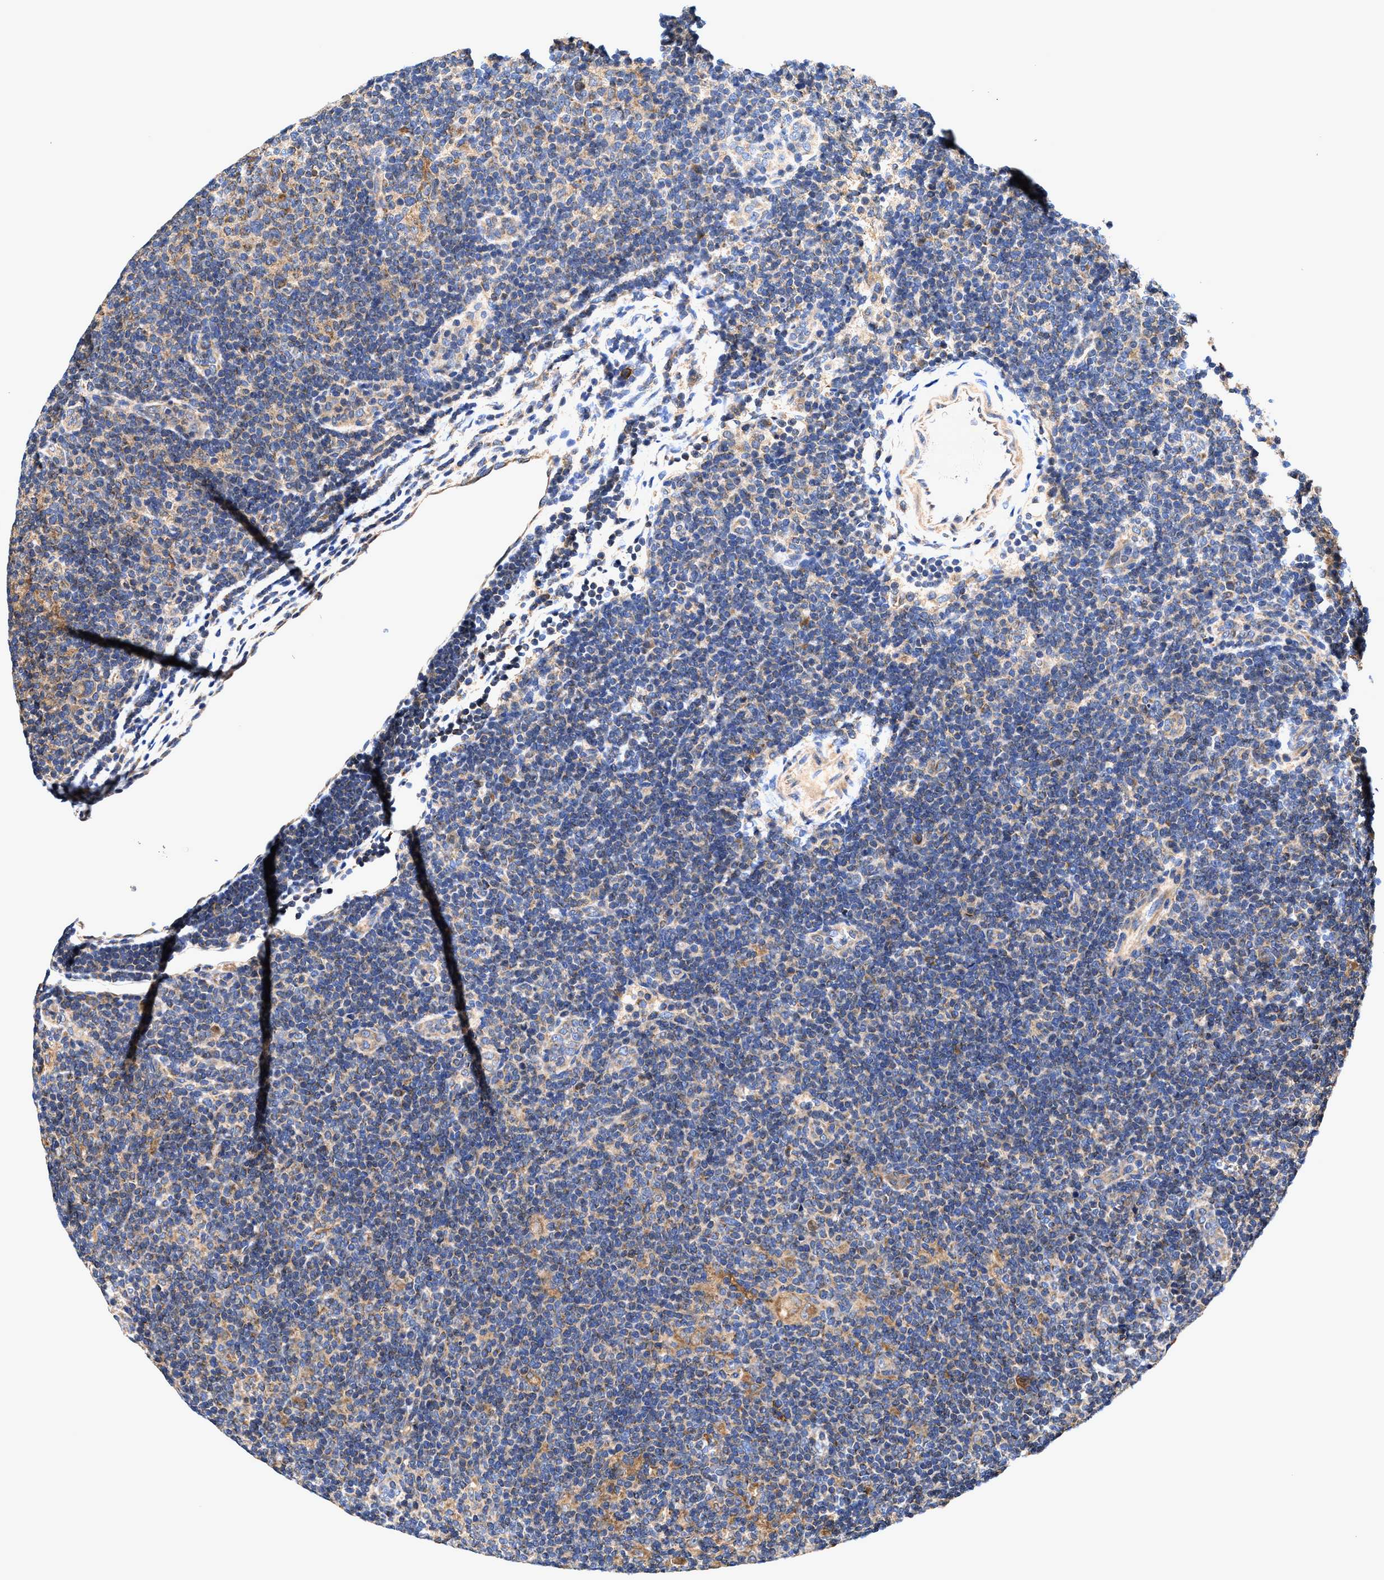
{"staining": {"intensity": "moderate", "quantity": ">75%", "location": "cytoplasmic/membranous"}, "tissue": "lymphoma", "cell_type": "Tumor cells", "image_type": "cancer", "snomed": [{"axis": "morphology", "description": "Hodgkin's disease, NOS"}, {"axis": "topography", "description": "Lymph node"}], "caption": "This micrograph demonstrates lymphoma stained with immunohistochemistry (IHC) to label a protein in brown. The cytoplasmic/membranous of tumor cells show moderate positivity for the protein. Nuclei are counter-stained blue.", "gene": "EFNA4", "patient": {"sex": "female", "age": 57}}